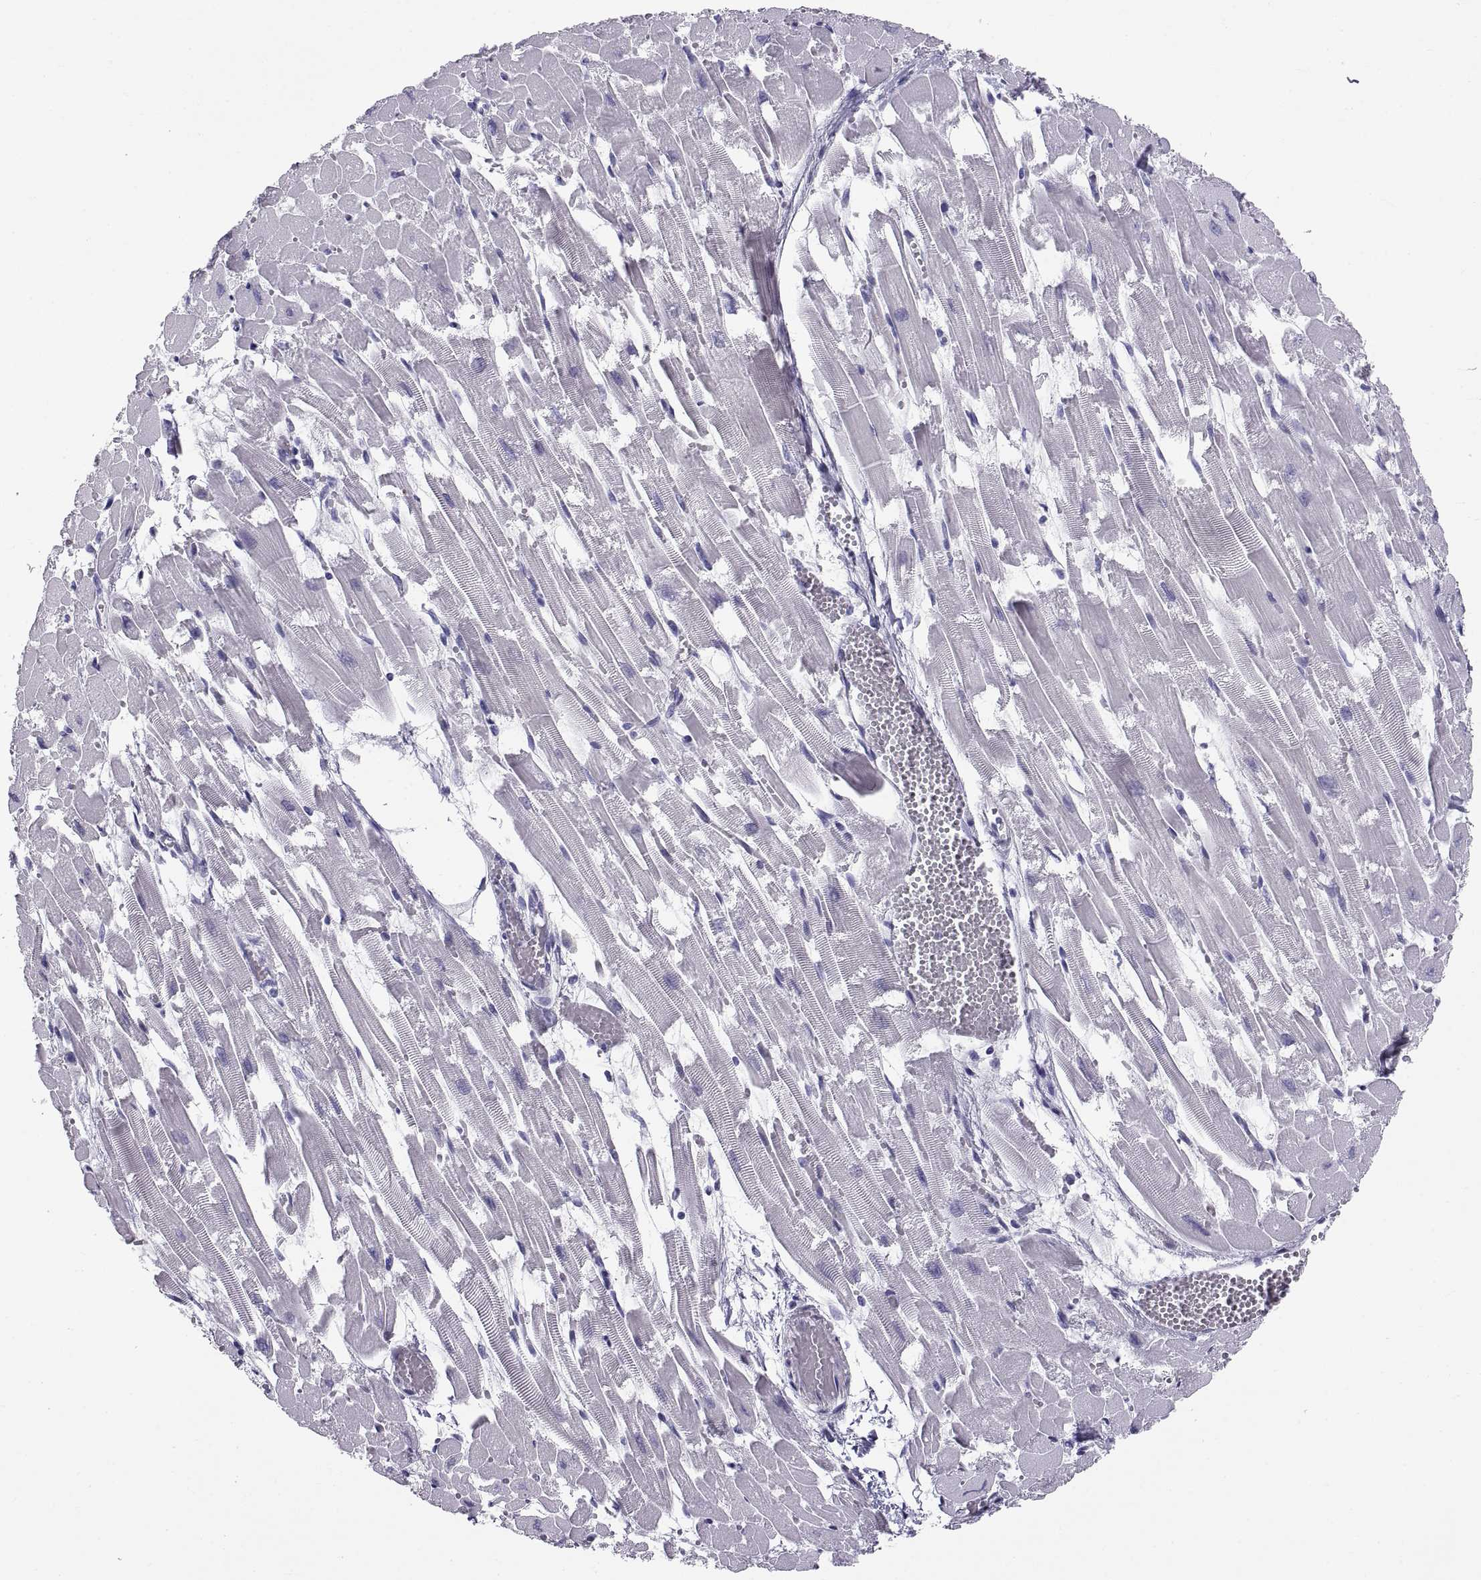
{"staining": {"intensity": "negative", "quantity": "none", "location": "none"}, "tissue": "heart muscle", "cell_type": "Cardiomyocytes", "image_type": "normal", "snomed": [{"axis": "morphology", "description": "Normal tissue, NOS"}, {"axis": "topography", "description": "Heart"}], "caption": "Benign heart muscle was stained to show a protein in brown. There is no significant expression in cardiomyocytes.", "gene": "CT47A10", "patient": {"sex": "female", "age": 52}}